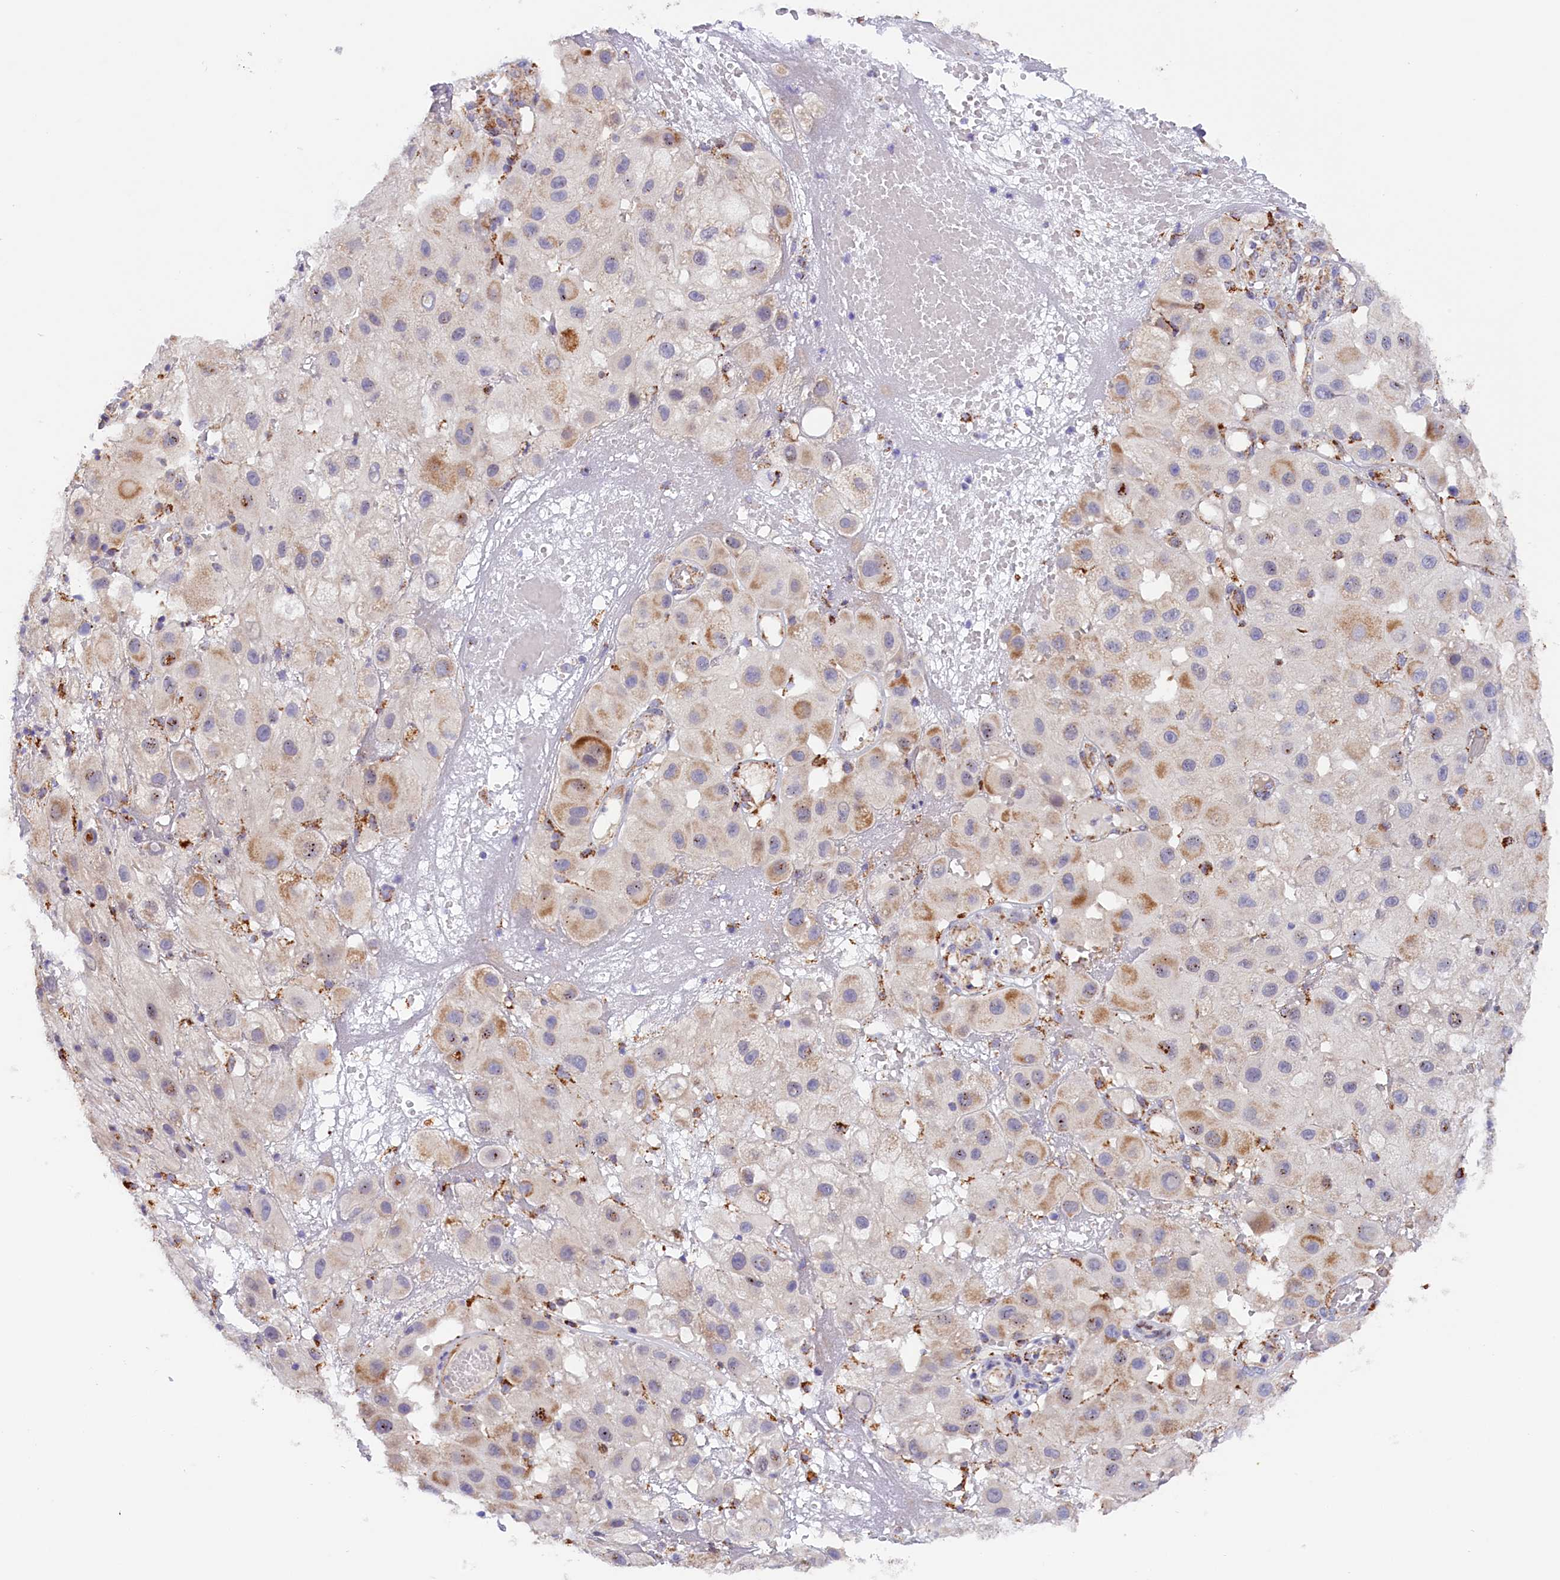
{"staining": {"intensity": "moderate", "quantity": "<25%", "location": "cytoplasmic/membranous"}, "tissue": "melanoma", "cell_type": "Tumor cells", "image_type": "cancer", "snomed": [{"axis": "morphology", "description": "Malignant melanoma, NOS"}, {"axis": "topography", "description": "Skin"}], "caption": "High-magnification brightfield microscopy of melanoma stained with DAB (brown) and counterstained with hematoxylin (blue). tumor cells exhibit moderate cytoplasmic/membranous positivity is identified in about<25% of cells.", "gene": "AKTIP", "patient": {"sex": "female", "age": 81}}